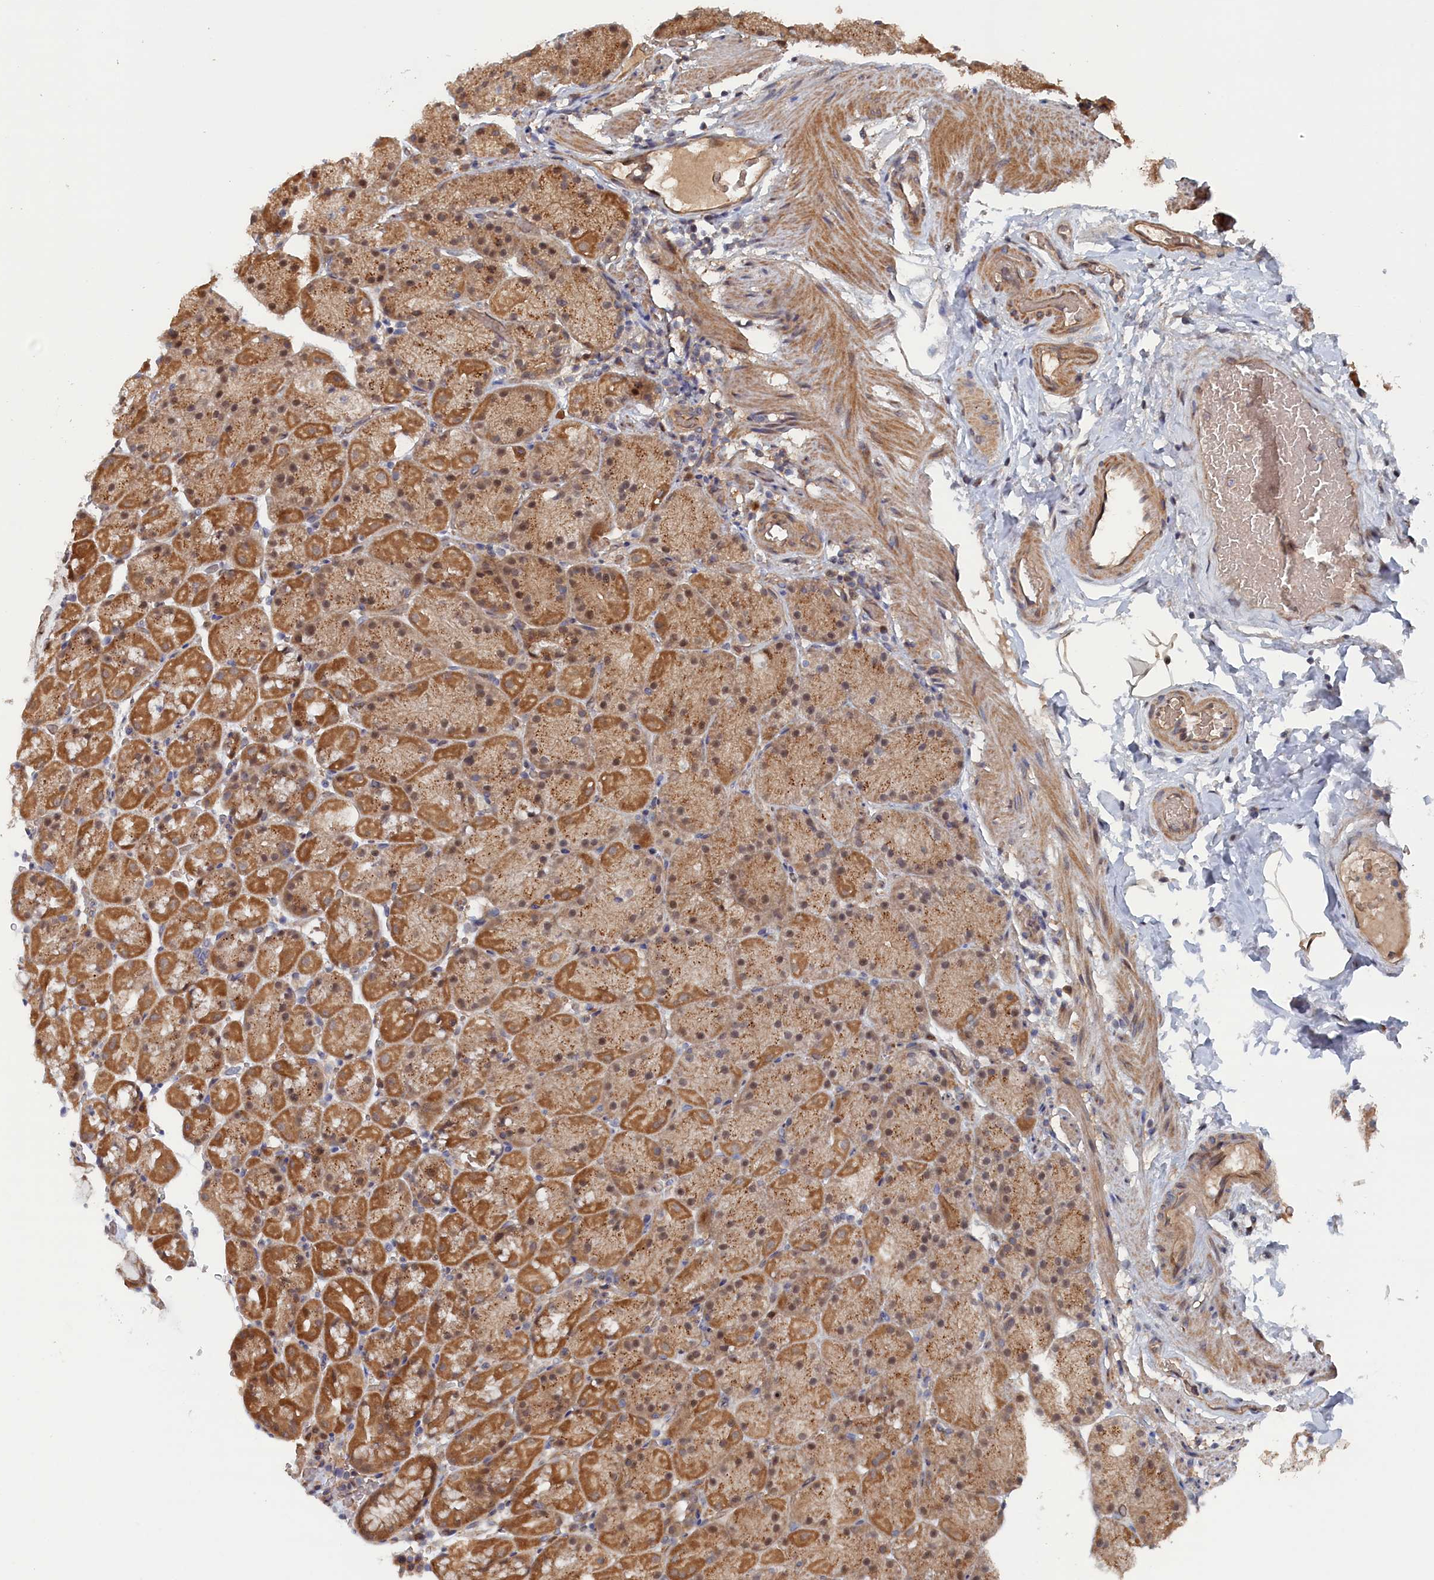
{"staining": {"intensity": "moderate", "quantity": ">75%", "location": "cytoplasmic/membranous,nuclear"}, "tissue": "stomach", "cell_type": "Glandular cells", "image_type": "normal", "snomed": [{"axis": "morphology", "description": "Normal tissue, NOS"}, {"axis": "topography", "description": "Stomach, upper"}, {"axis": "topography", "description": "Stomach, lower"}], "caption": "A high-resolution histopathology image shows IHC staining of unremarkable stomach, which shows moderate cytoplasmic/membranous,nuclear staining in about >75% of glandular cells.", "gene": "ELOVL6", "patient": {"sex": "male", "age": 67}}